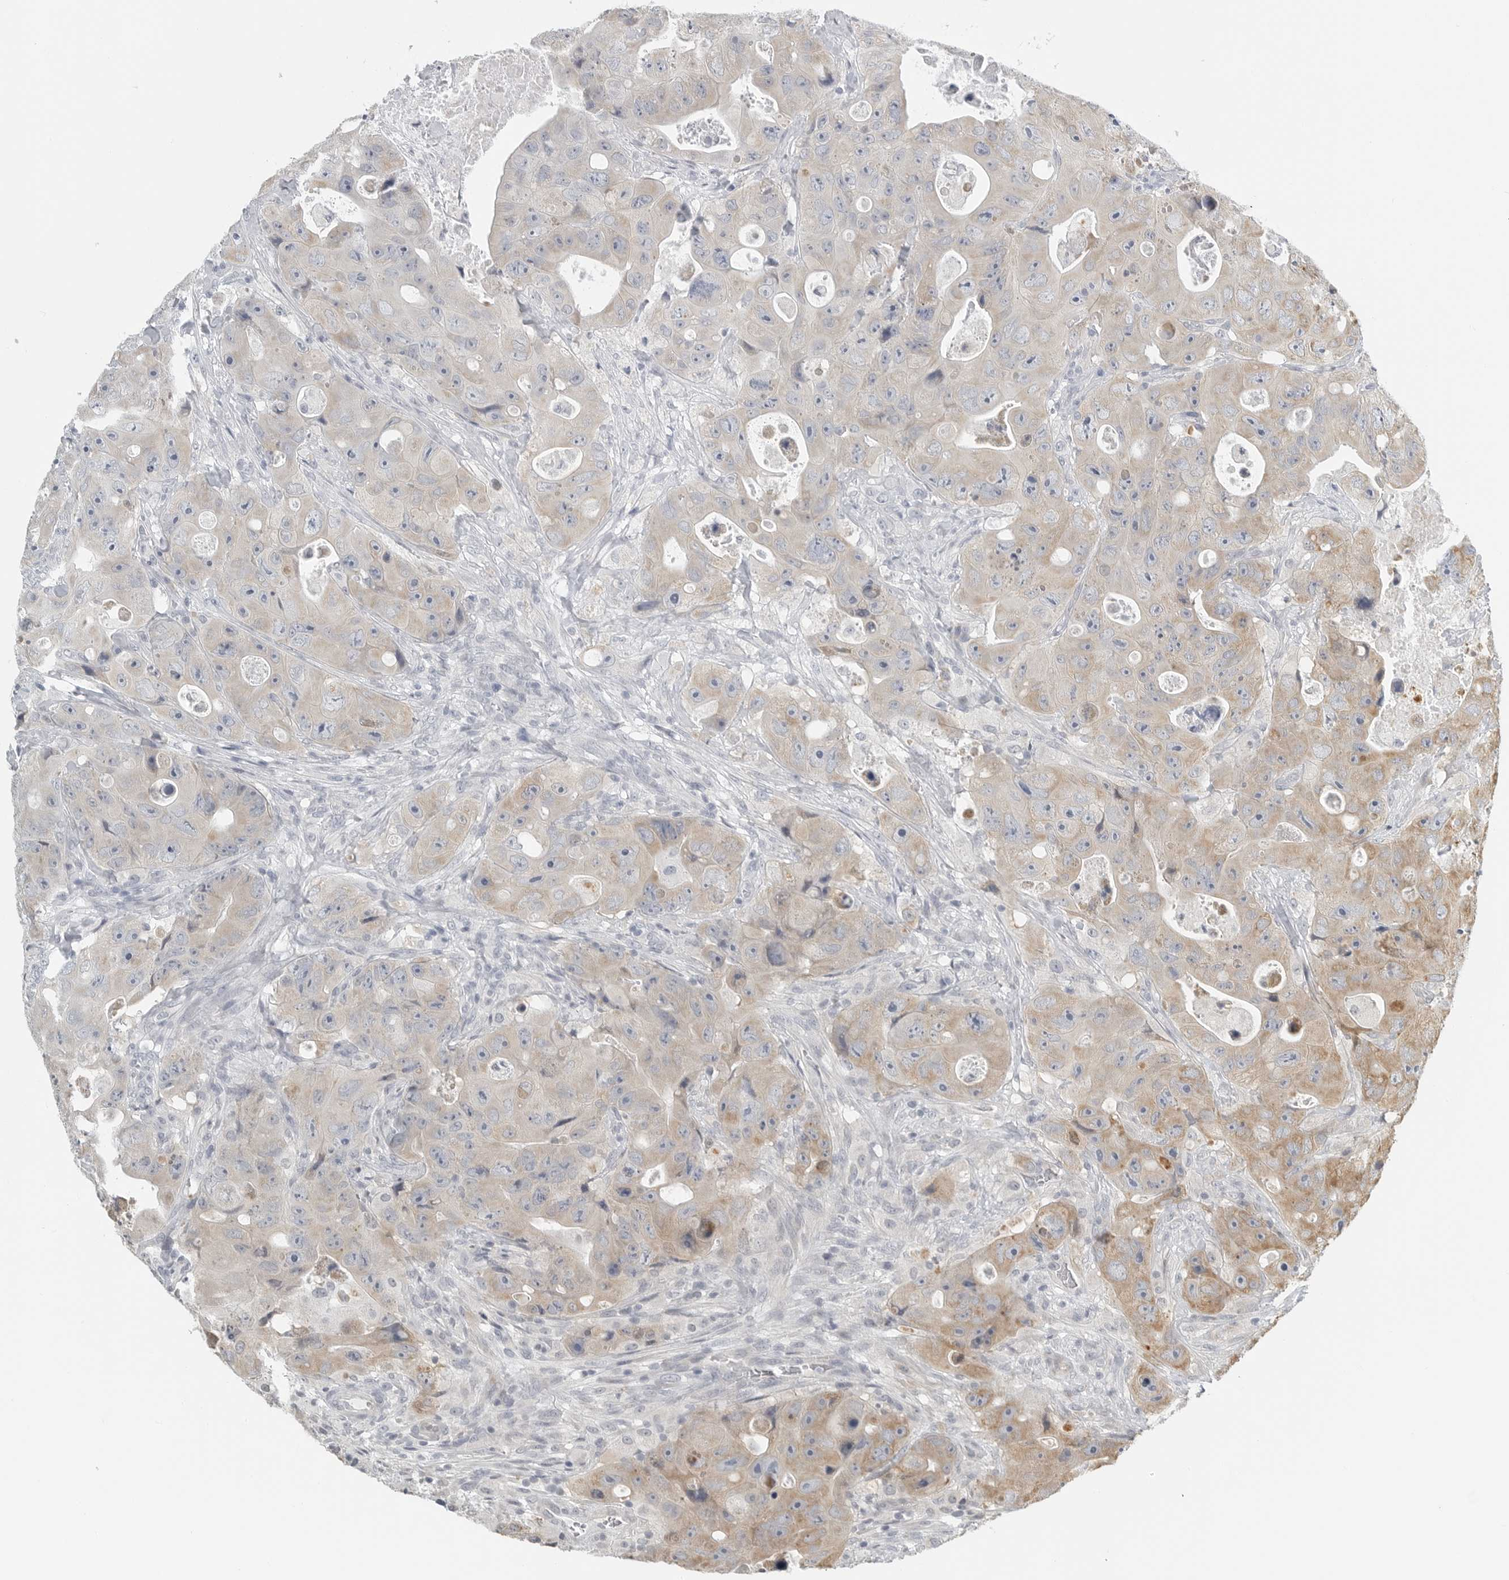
{"staining": {"intensity": "moderate", "quantity": "<25%", "location": "cytoplasmic/membranous"}, "tissue": "colorectal cancer", "cell_type": "Tumor cells", "image_type": "cancer", "snomed": [{"axis": "morphology", "description": "Adenocarcinoma, NOS"}, {"axis": "topography", "description": "Colon"}], "caption": "This is an image of IHC staining of colorectal cancer (adenocarcinoma), which shows moderate staining in the cytoplasmic/membranous of tumor cells.", "gene": "IL12RB2", "patient": {"sex": "female", "age": 46}}